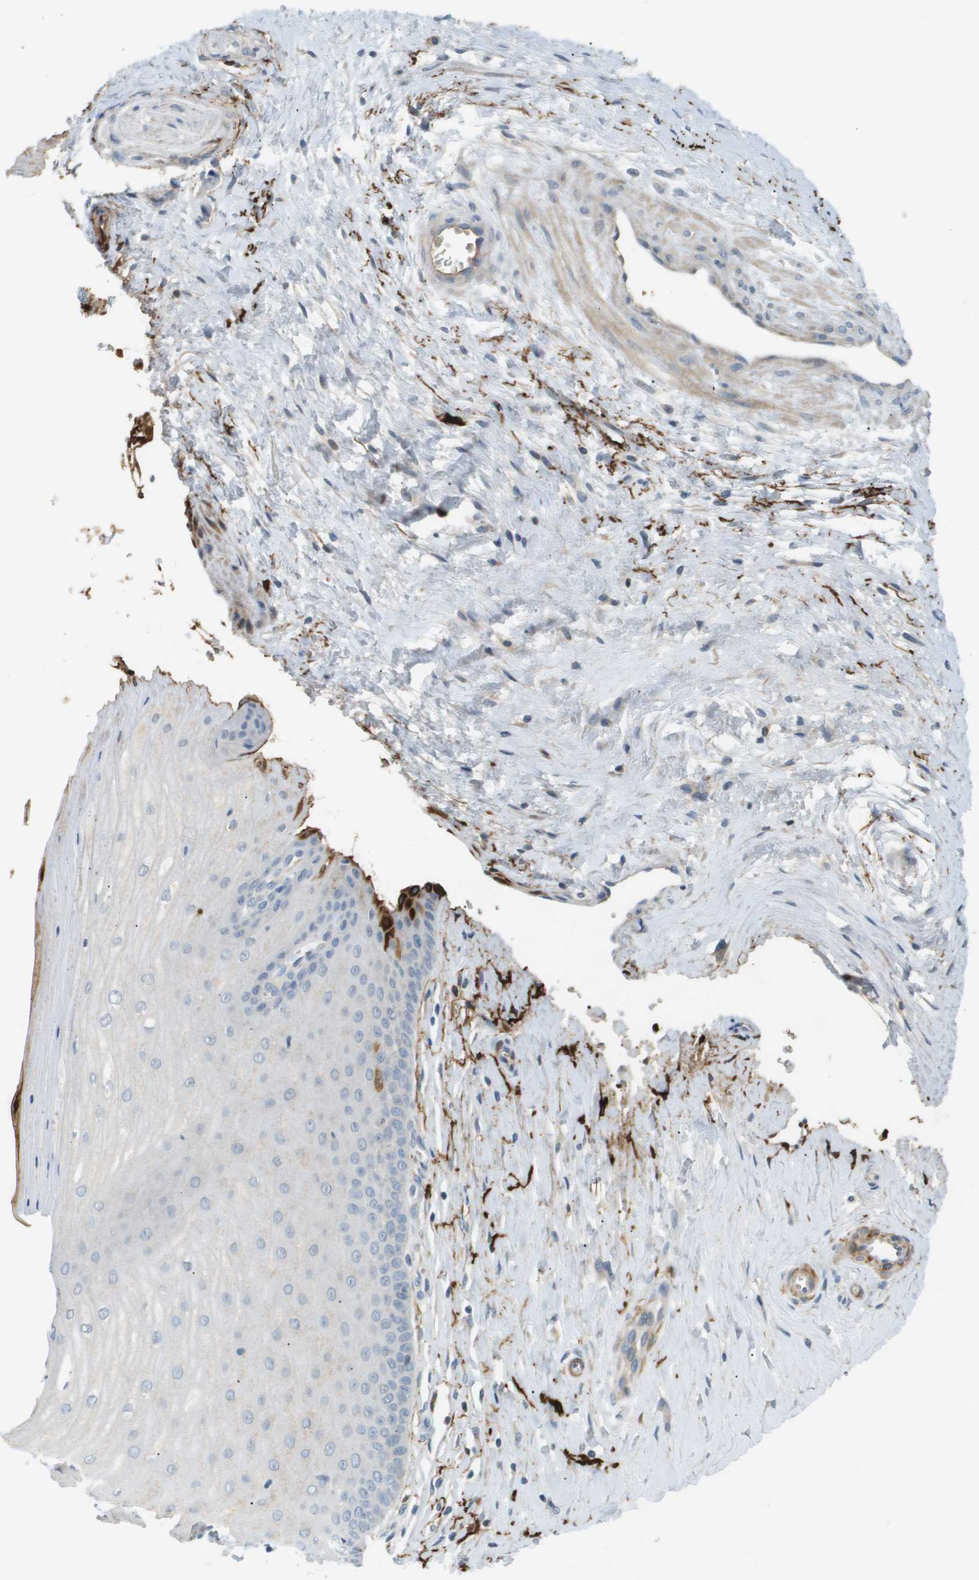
{"staining": {"intensity": "negative", "quantity": "none", "location": "none"}, "tissue": "cervix", "cell_type": "Squamous epithelial cells", "image_type": "normal", "snomed": [{"axis": "morphology", "description": "Normal tissue, NOS"}, {"axis": "topography", "description": "Cervix"}], "caption": "An immunohistochemistry (IHC) image of benign cervix is shown. There is no staining in squamous epithelial cells of cervix. (DAB immunohistochemistry (IHC), high magnification).", "gene": "VTN", "patient": {"sex": "female", "age": 55}}